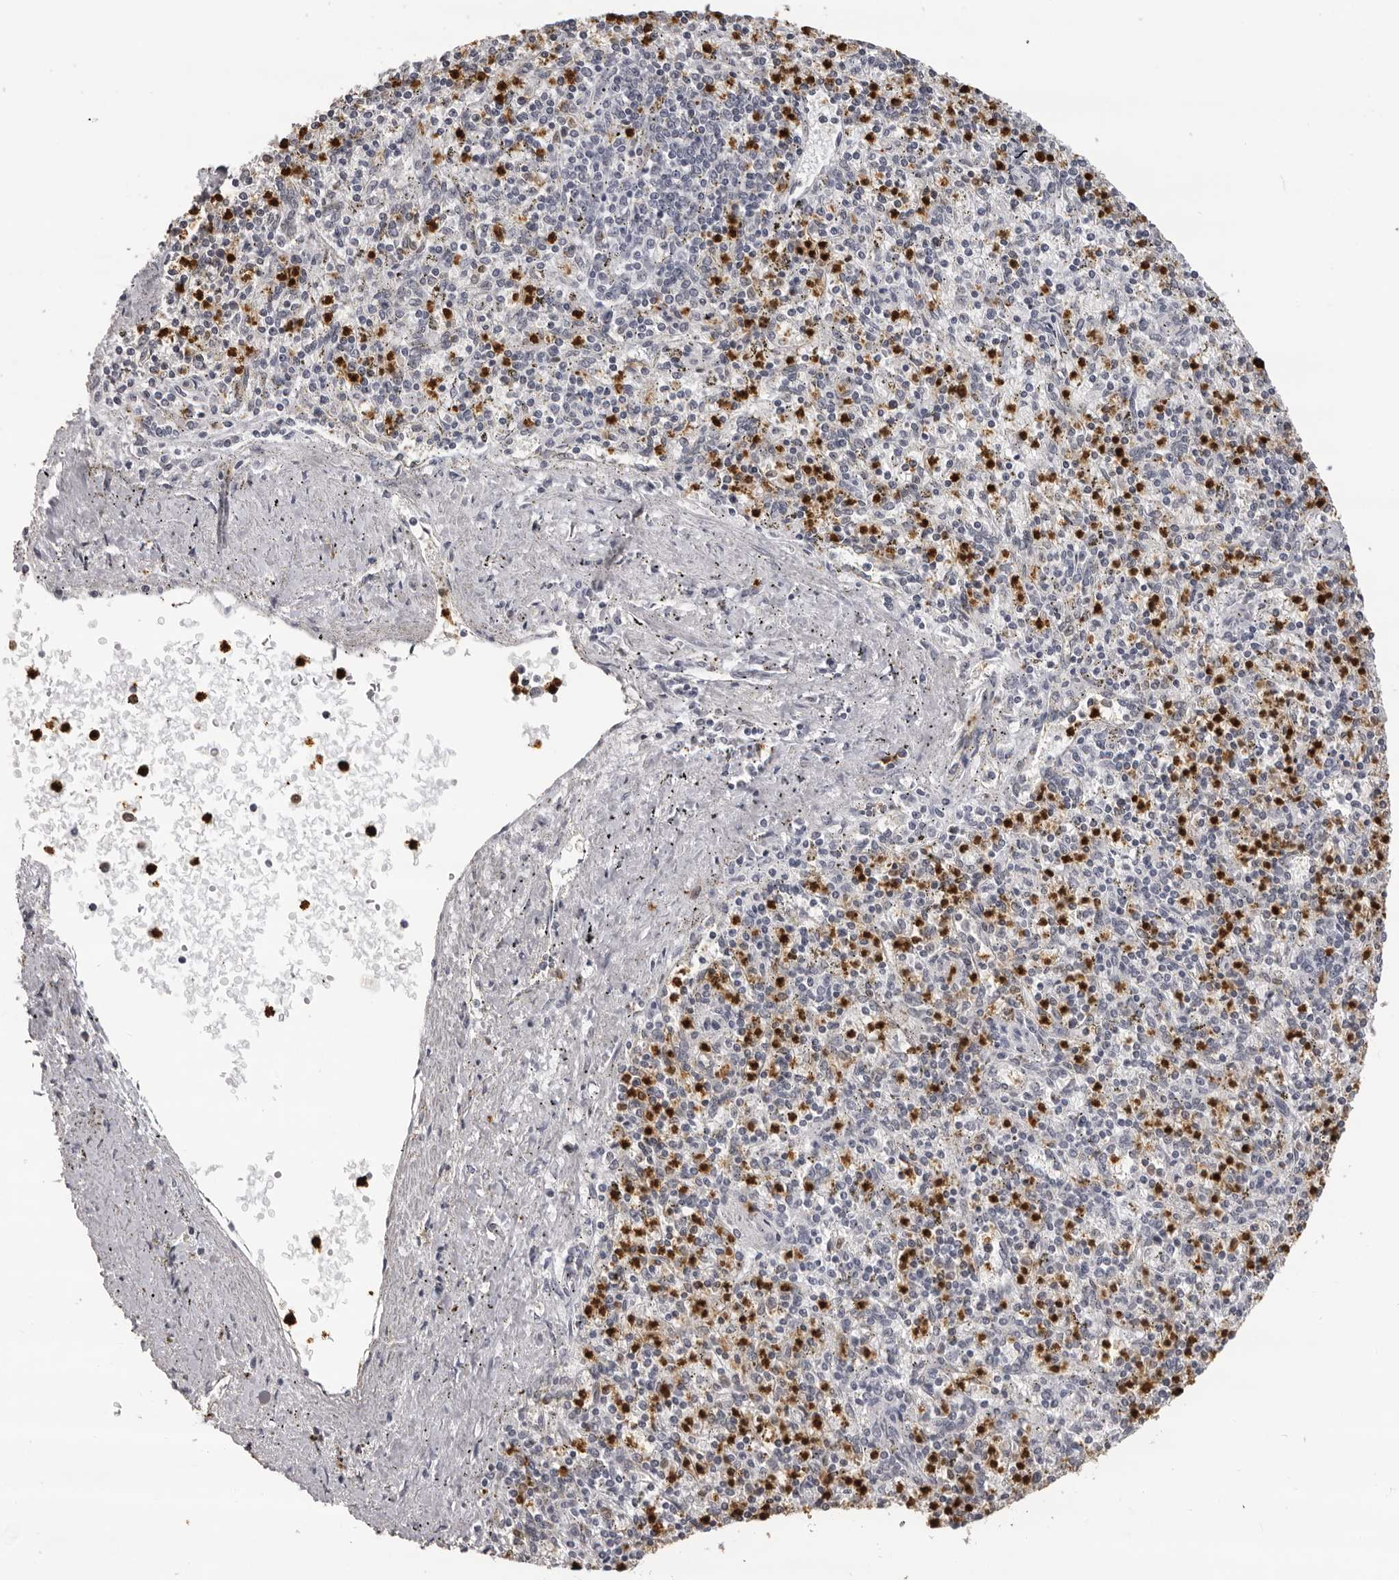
{"staining": {"intensity": "strong", "quantity": "25%-75%", "location": "cytoplasmic/membranous,nuclear"}, "tissue": "spleen", "cell_type": "Cells in red pulp", "image_type": "normal", "snomed": [{"axis": "morphology", "description": "Normal tissue, NOS"}, {"axis": "topography", "description": "Spleen"}], "caption": "Immunohistochemistry (IHC) of benign spleen exhibits high levels of strong cytoplasmic/membranous,nuclear positivity in approximately 25%-75% of cells in red pulp.", "gene": "IL31", "patient": {"sex": "male", "age": 72}}